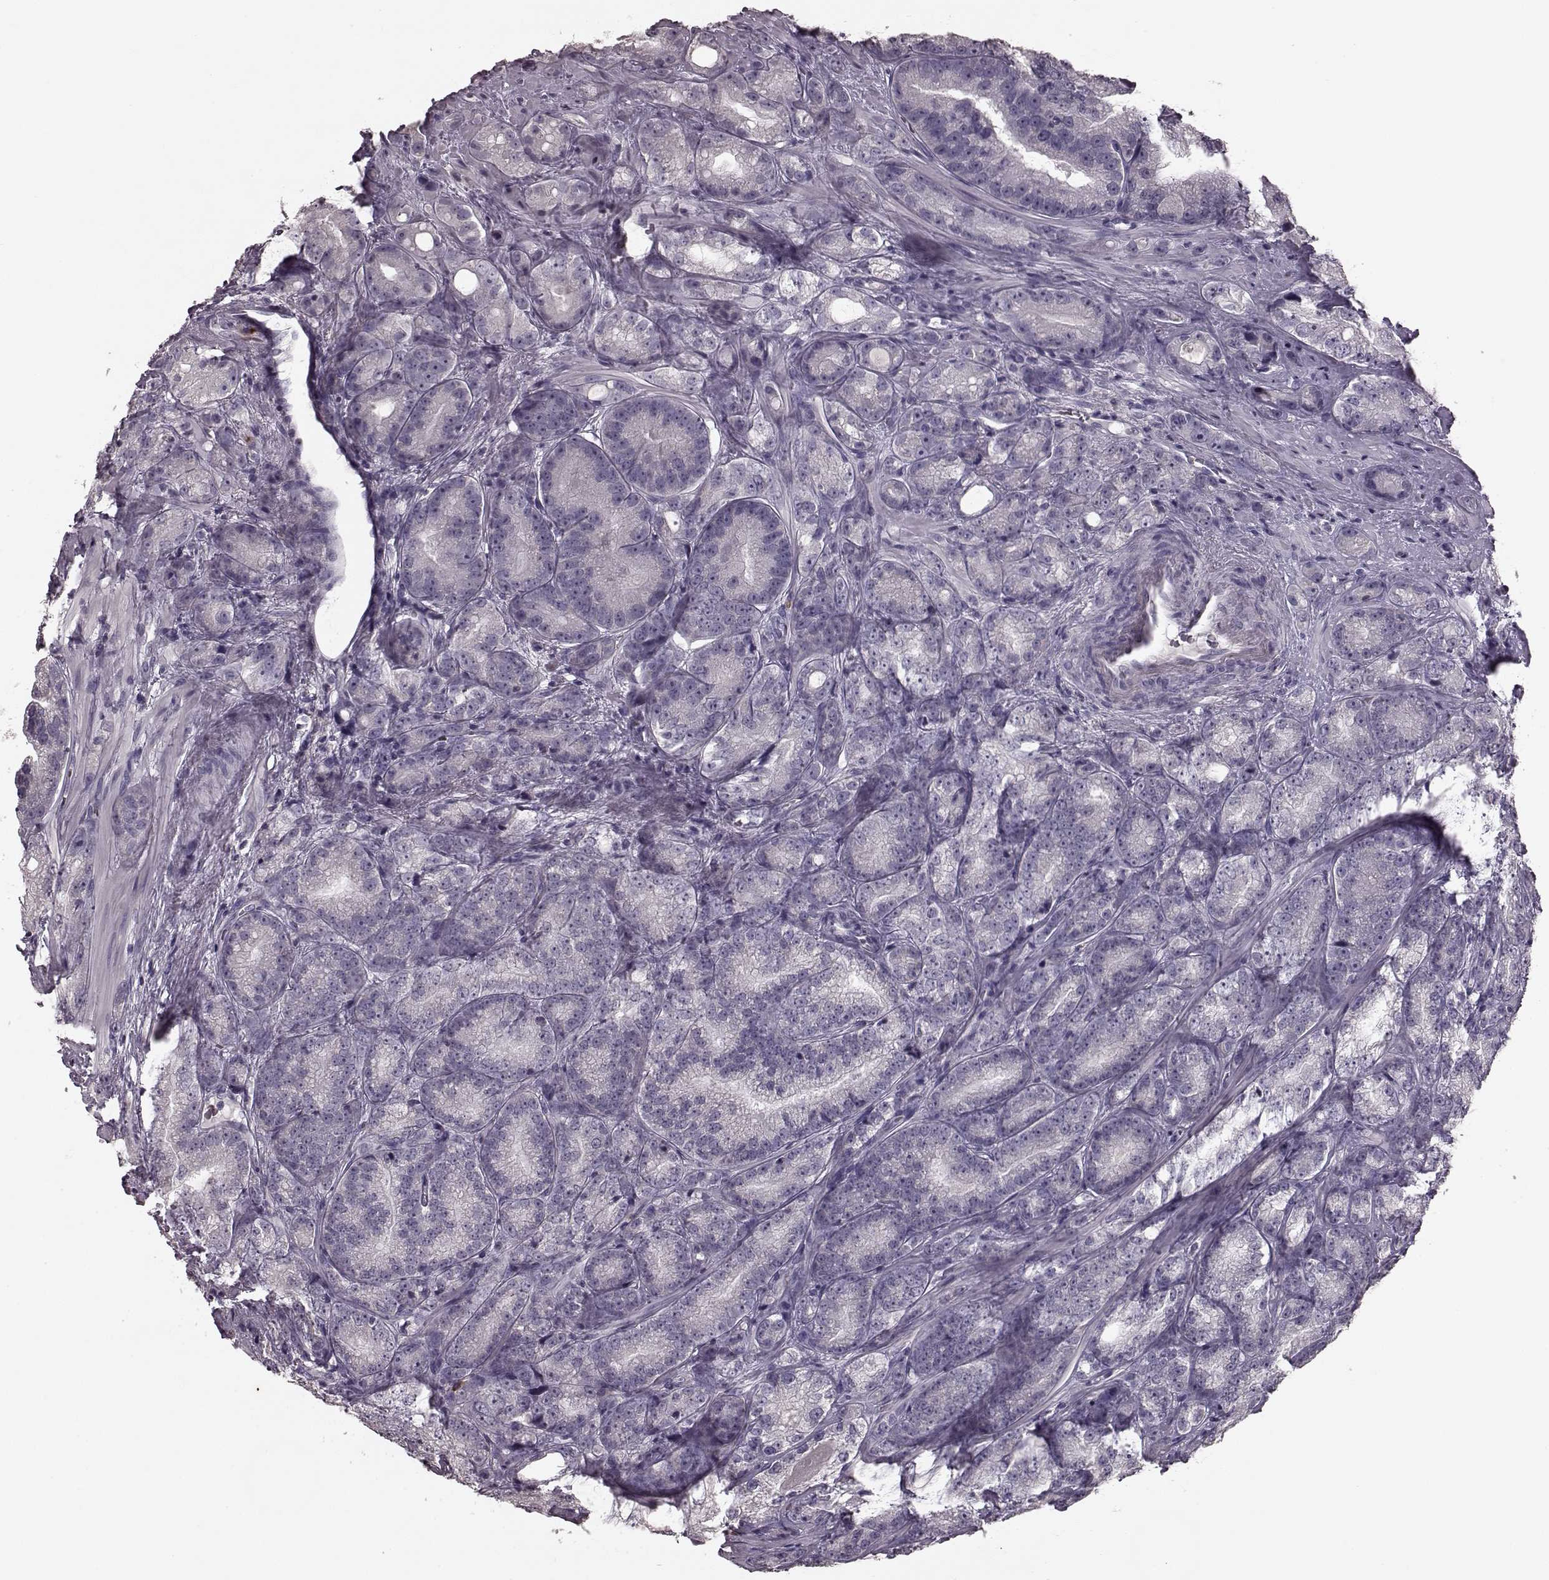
{"staining": {"intensity": "negative", "quantity": "none", "location": "none"}, "tissue": "prostate cancer", "cell_type": "Tumor cells", "image_type": "cancer", "snomed": [{"axis": "morphology", "description": "Adenocarcinoma, NOS"}, {"axis": "topography", "description": "Prostate"}], "caption": "The micrograph exhibits no significant expression in tumor cells of prostate cancer (adenocarcinoma).", "gene": "CD28", "patient": {"sex": "male", "age": 63}}